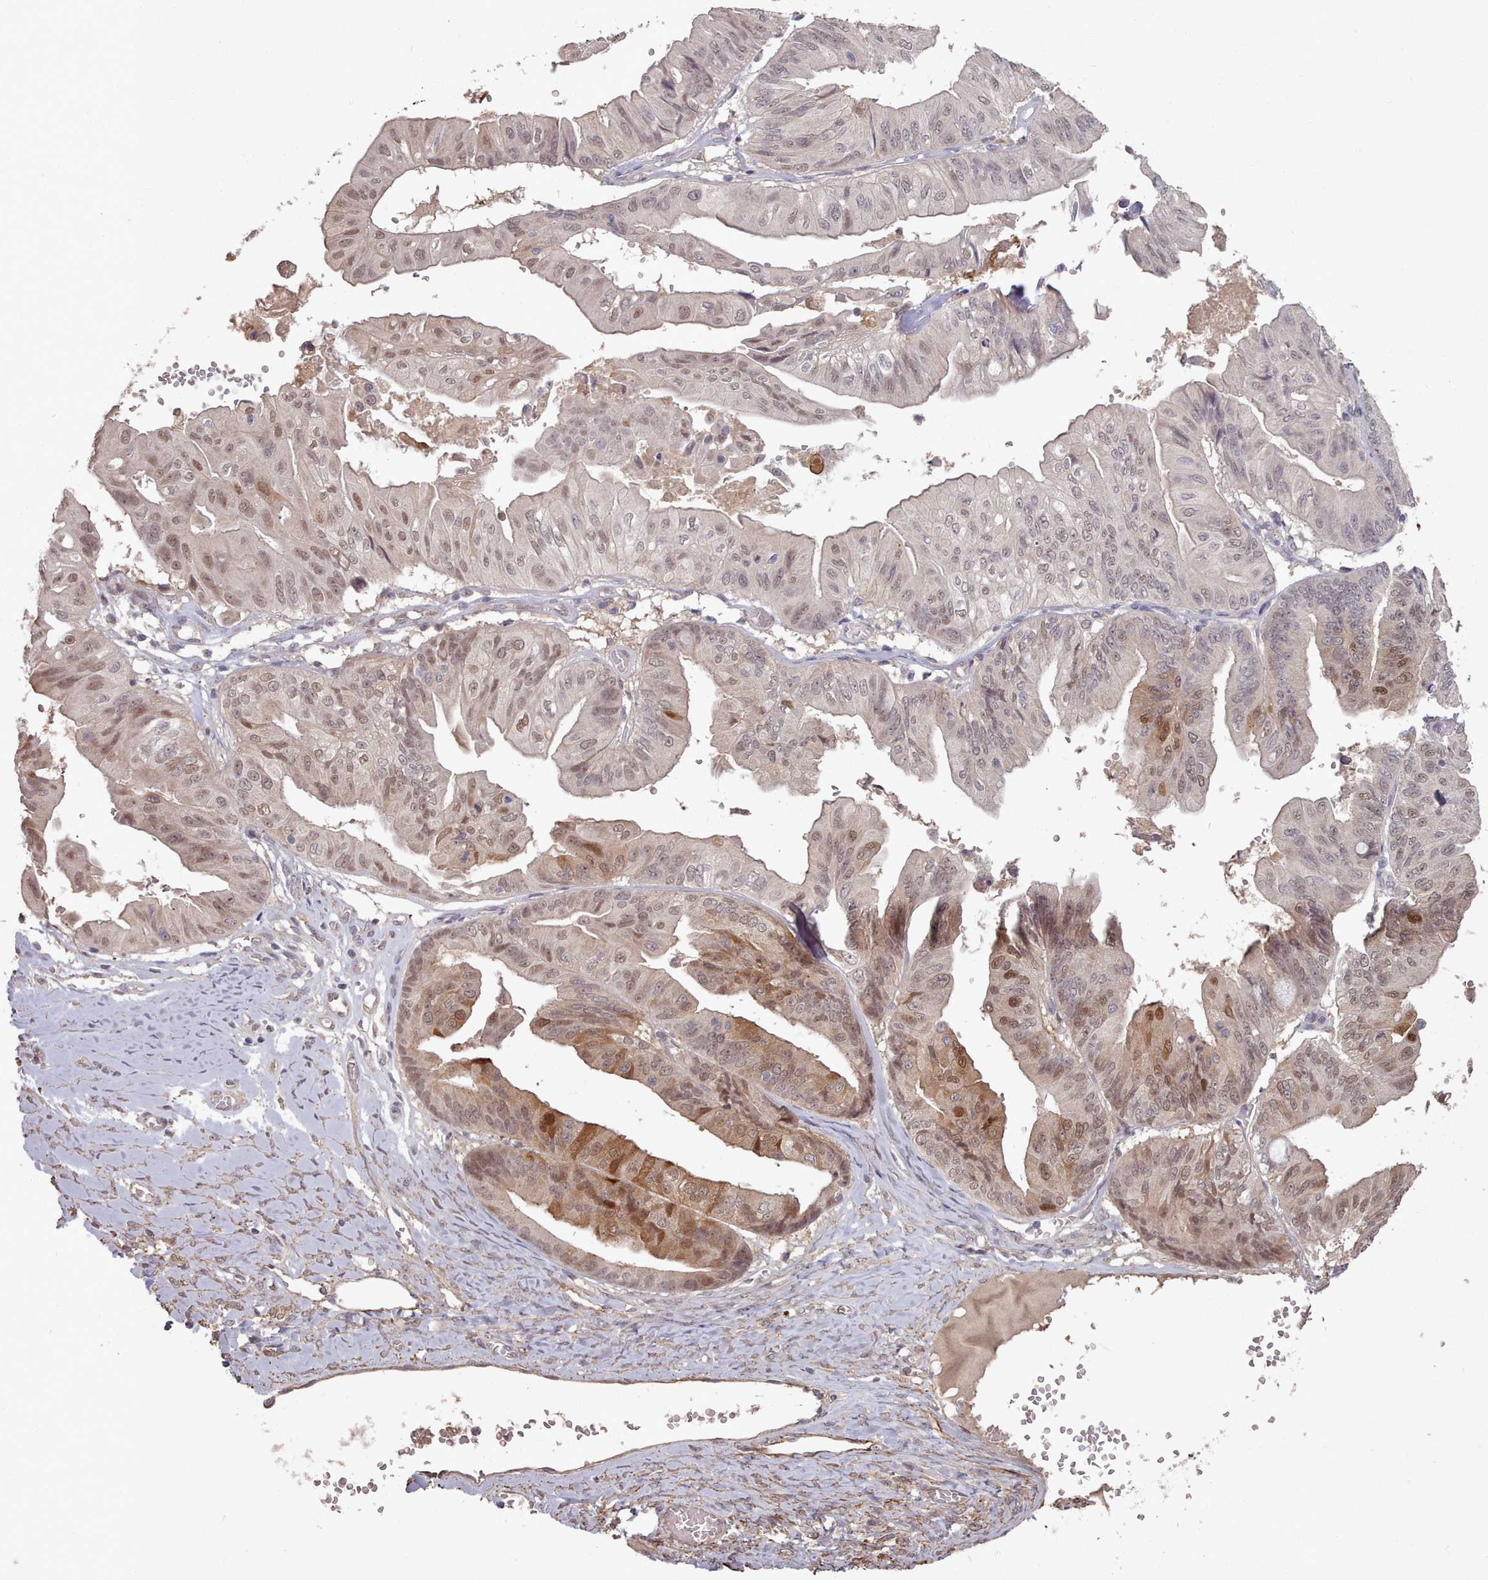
{"staining": {"intensity": "moderate", "quantity": "25%-75%", "location": "cytoplasmic/membranous,nuclear"}, "tissue": "ovarian cancer", "cell_type": "Tumor cells", "image_type": "cancer", "snomed": [{"axis": "morphology", "description": "Cystadenocarcinoma, mucinous, NOS"}, {"axis": "topography", "description": "Ovary"}], "caption": "The immunohistochemical stain shows moderate cytoplasmic/membranous and nuclear expression in tumor cells of mucinous cystadenocarcinoma (ovarian) tissue.", "gene": "ERCC6L", "patient": {"sex": "female", "age": 61}}